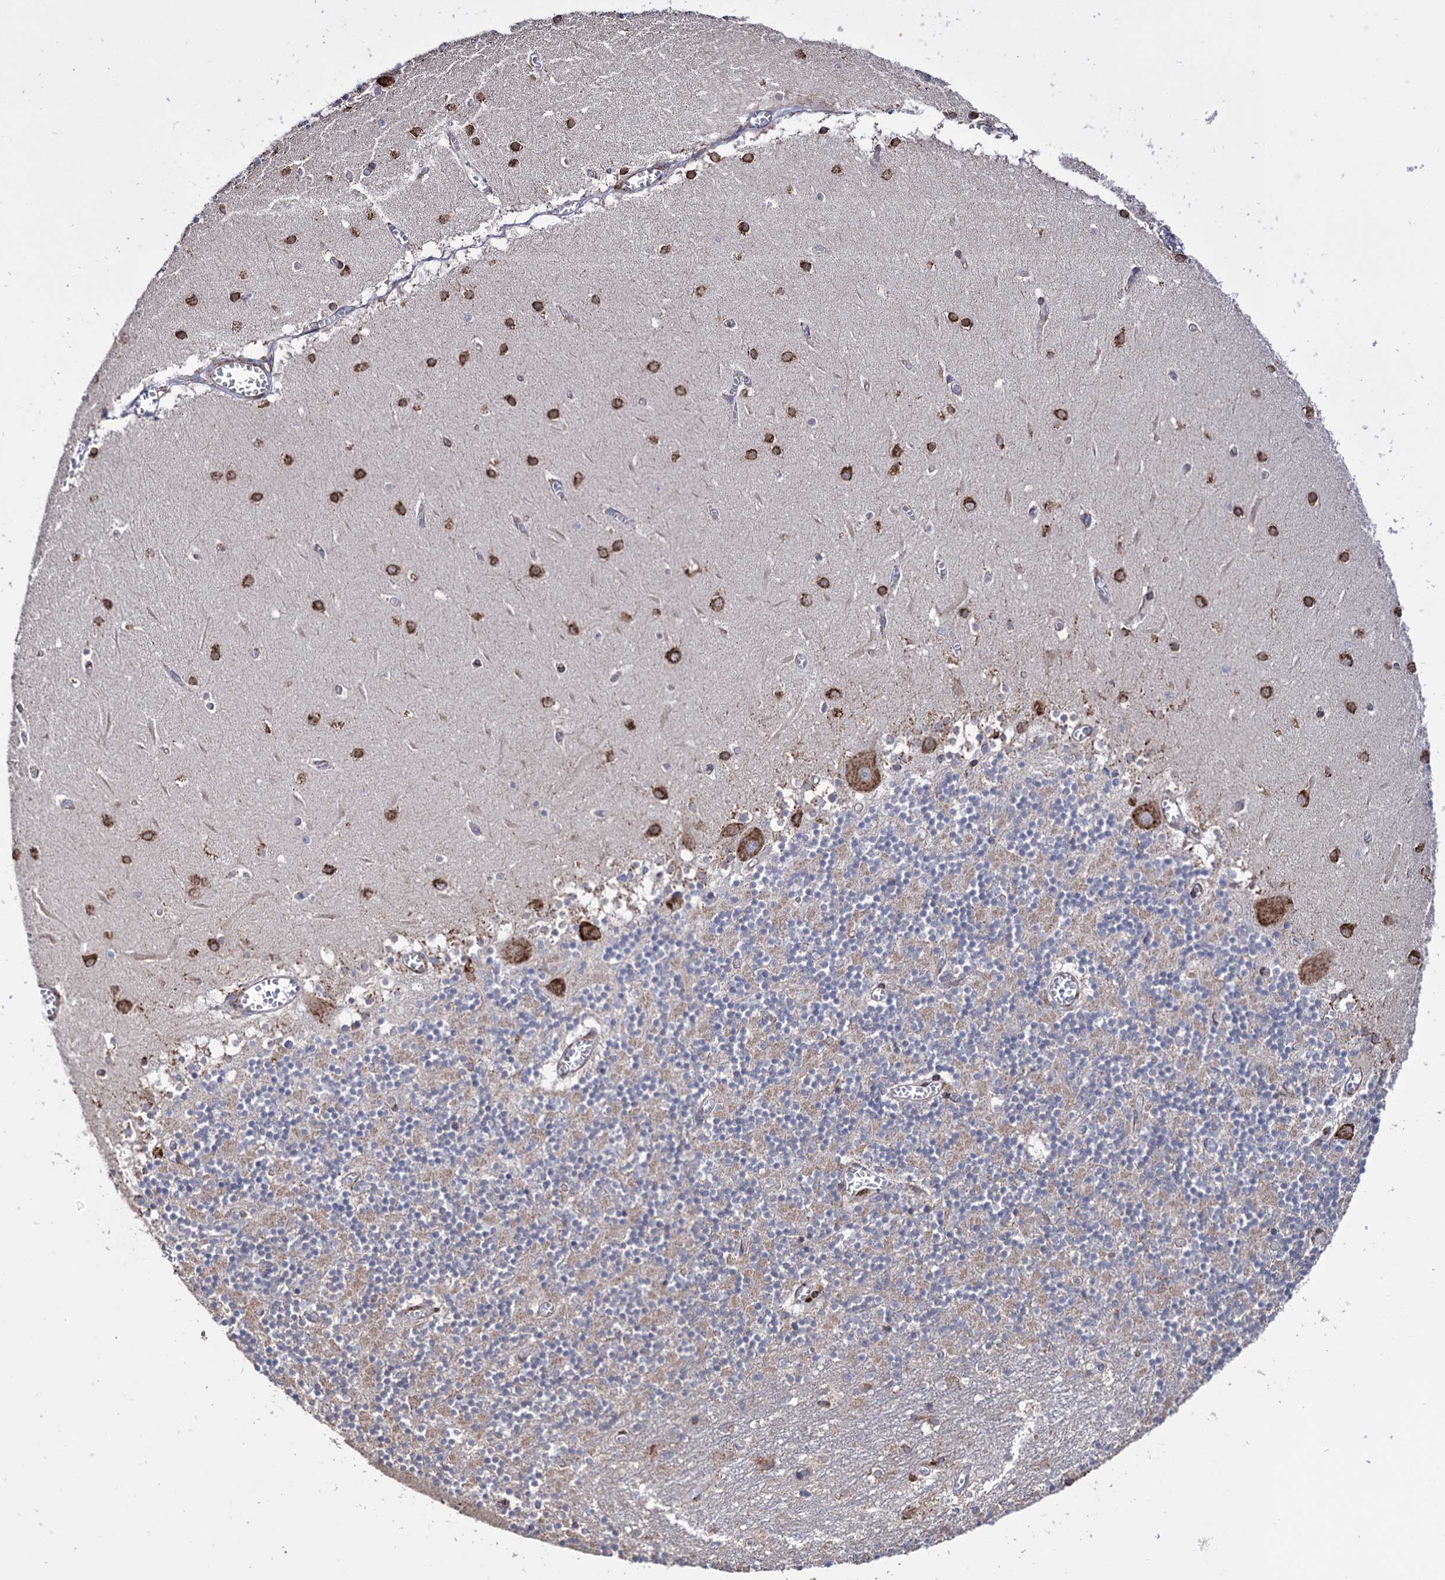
{"staining": {"intensity": "negative", "quantity": "none", "location": "none"}, "tissue": "cerebellum", "cell_type": "Cells in granular layer", "image_type": "normal", "snomed": [{"axis": "morphology", "description": "Normal tissue, NOS"}, {"axis": "topography", "description": "Cerebellum"}], "caption": "Benign cerebellum was stained to show a protein in brown. There is no significant staining in cells in granular layer.", "gene": "CDAN1", "patient": {"sex": "female", "age": 28}}